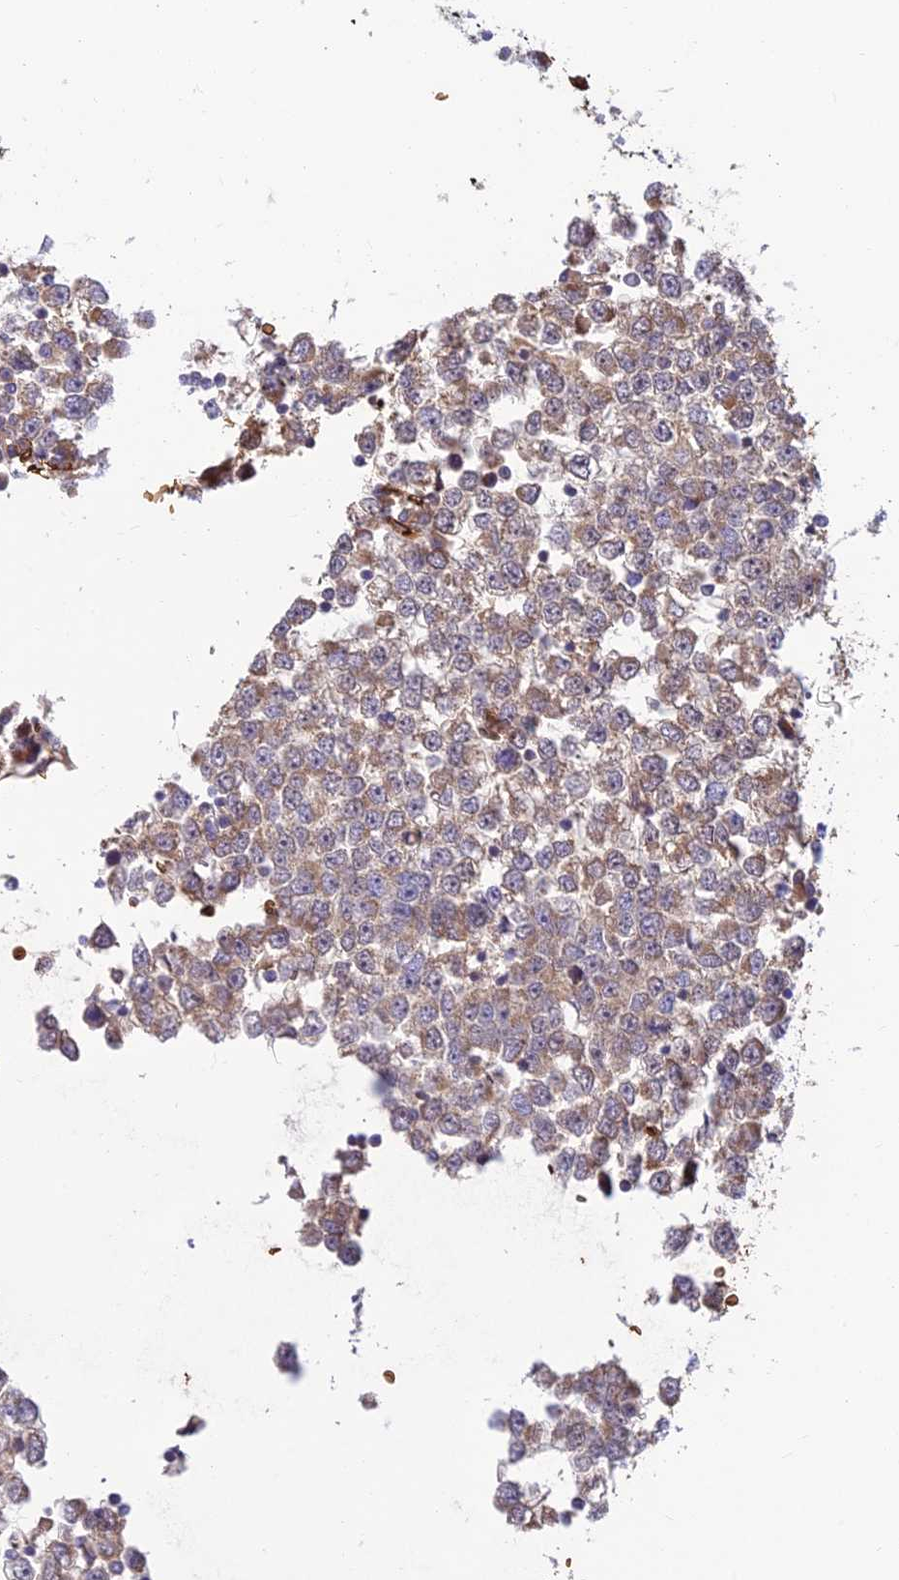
{"staining": {"intensity": "weak", "quantity": ">75%", "location": "cytoplasmic/membranous"}, "tissue": "testis cancer", "cell_type": "Tumor cells", "image_type": "cancer", "snomed": [{"axis": "morphology", "description": "Seminoma, NOS"}, {"axis": "topography", "description": "Testis"}], "caption": "Human testis cancer (seminoma) stained for a protein (brown) exhibits weak cytoplasmic/membranous positive positivity in about >75% of tumor cells.", "gene": "UFSP2", "patient": {"sex": "male", "age": 65}}